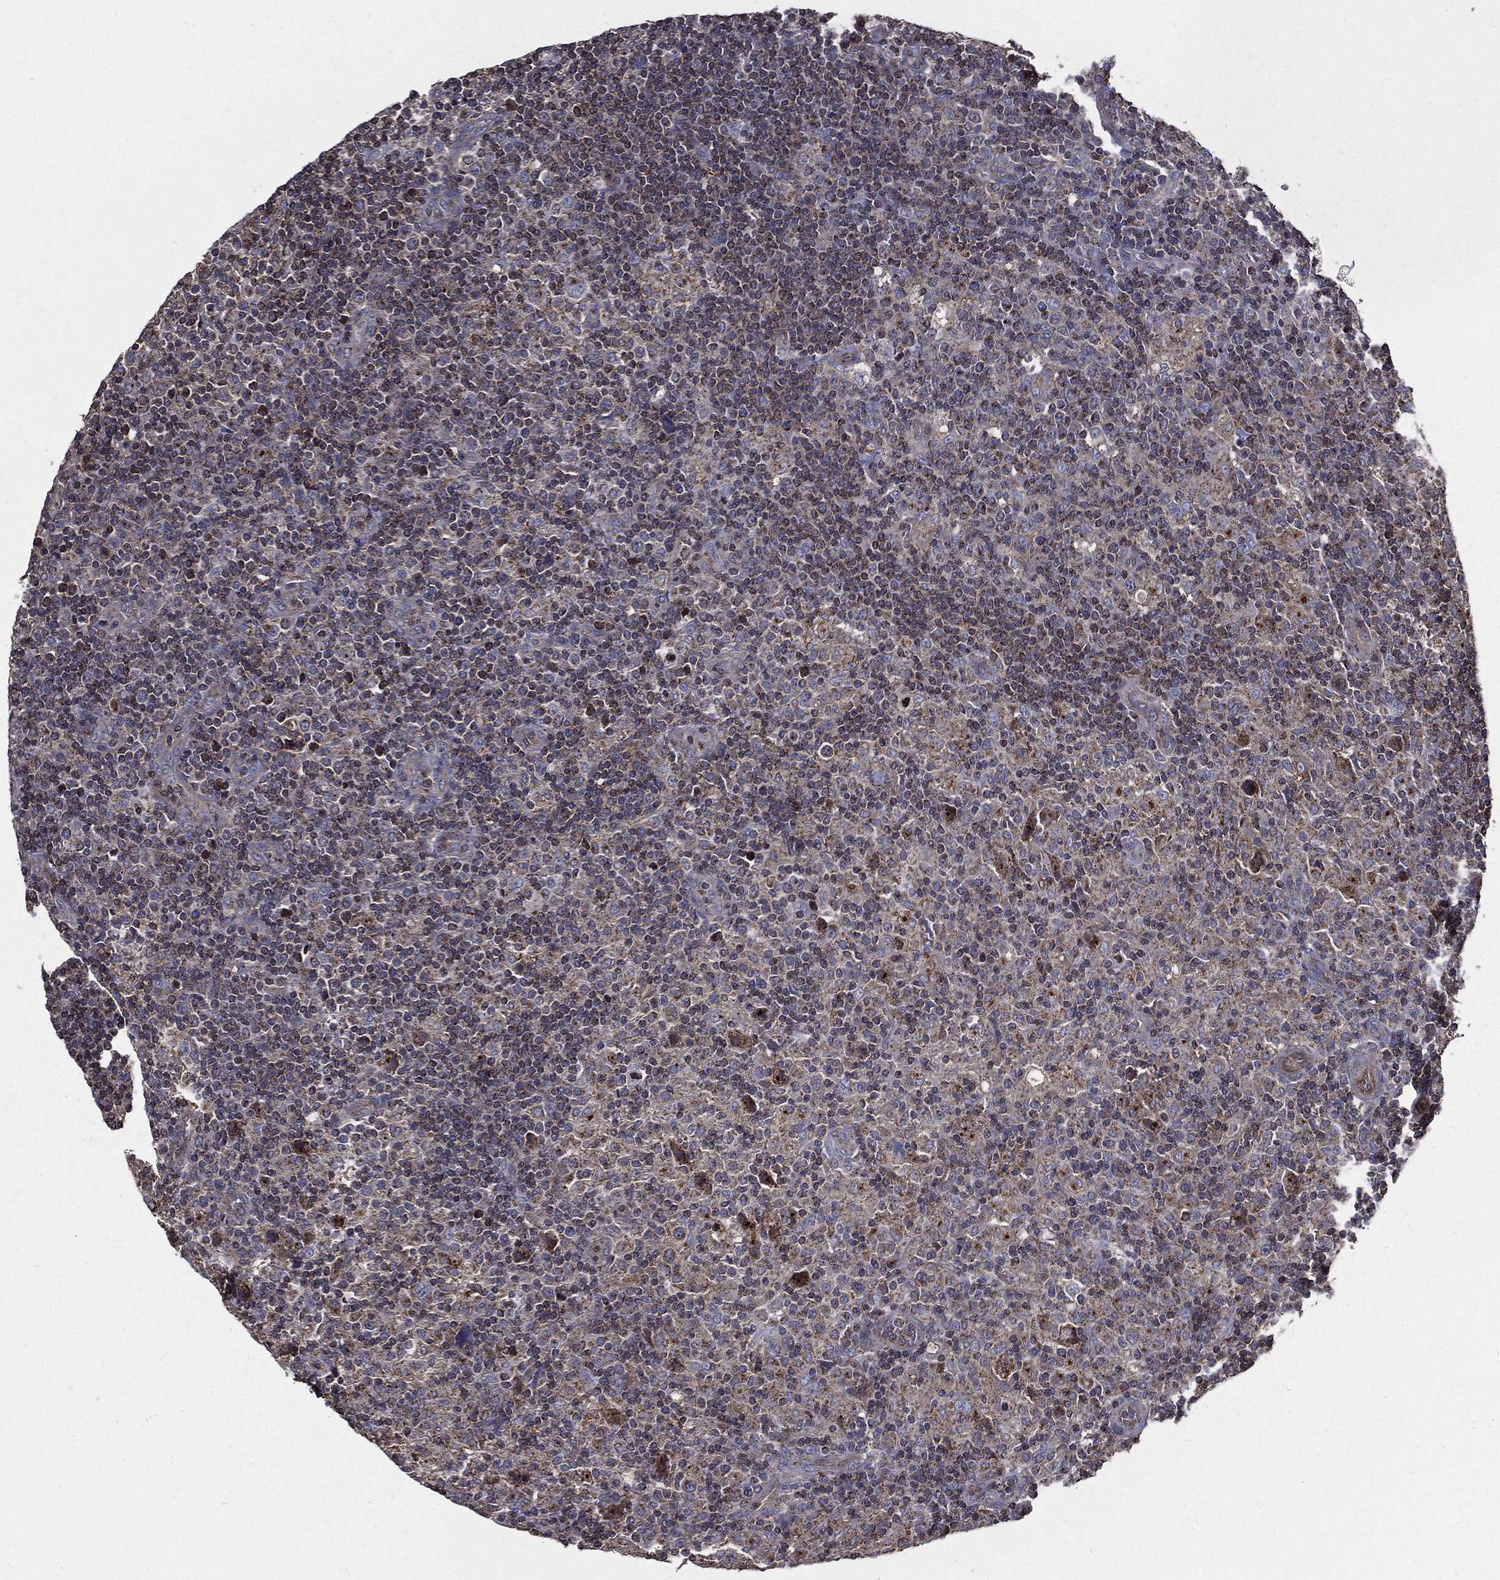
{"staining": {"intensity": "negative", "quantity": "none", "location": "none"}, "tissue": "lymphoma", "cell_type": "Tumor cells", "image_type": "cancer", "snomed": [{"axis": "morphology", "description": "Hodgkin's disease, NOS"}, {"axis": "topography", "description": "Lymph node"}], "caption": "DAB (3,3'-diaminobenzidine) immunohistochemical staining of lymphoma shows no significant expression in tumor cells.", "gene": "PDCD6IP", "patient": {"sex": "male", "age": 70}}